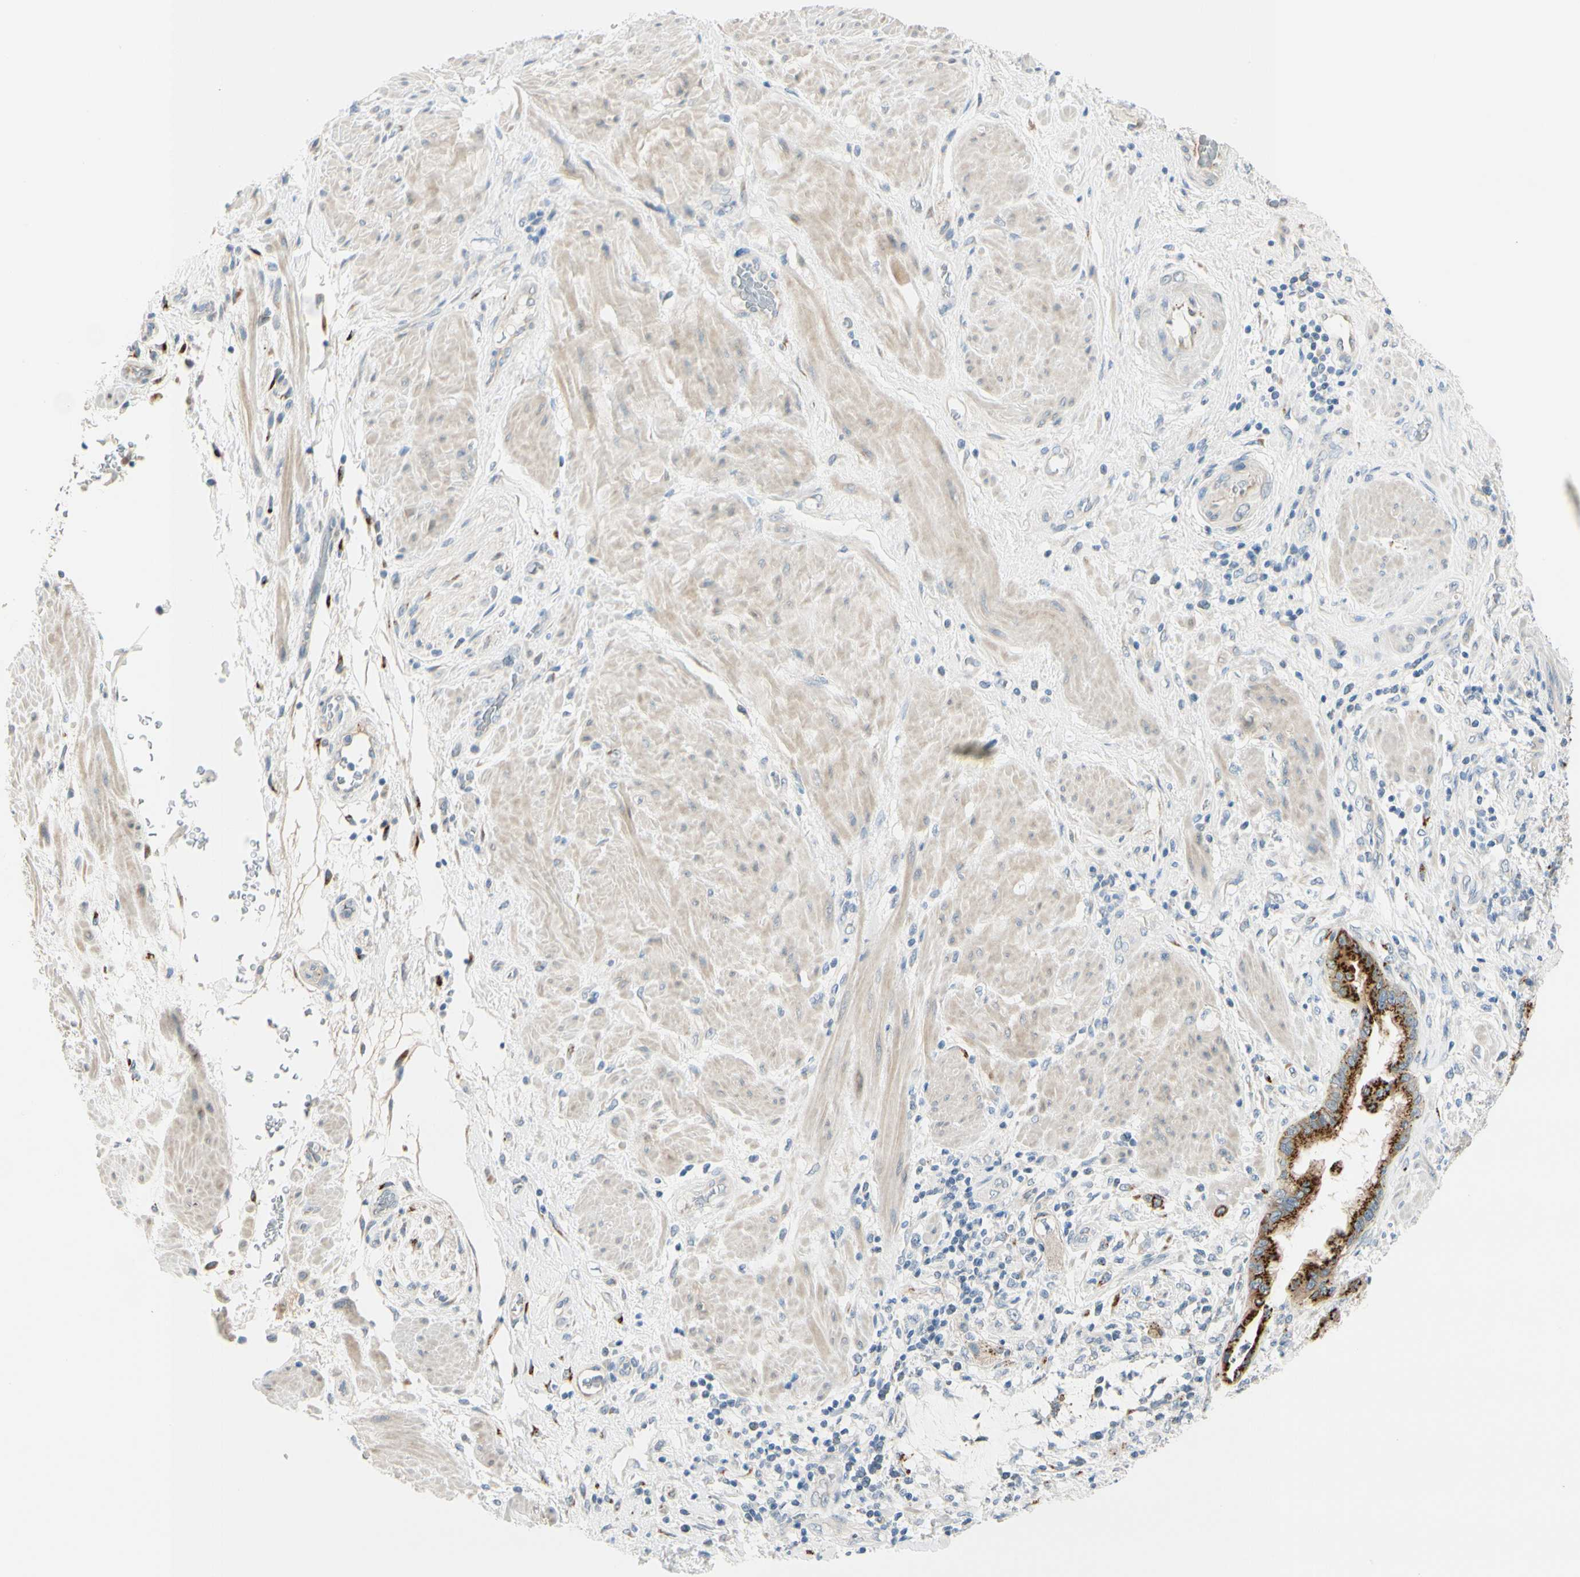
{"staining": {"intensity": "strong", "quantity": ">75%", "location": "cytoplasmic/membranous"}, "tissue": "pancreatic cancer", "cell_type": "Tumor cells", "image_type": "cancer", "snomed": [{"axis": "morphology", "description": "Adenocarcinoma, NOS"}, {"axis": "topography", "description": "Pancreas"}], "caption": "Immunohistochemistry (IHC) photomicrograph of neoplastic tissue: pancreatic adenocarcinoma stained using immunohistochemistry exhibits high levels of strong protein expression localized specifically in the cytoplasmic/membranous of tumor cells, appearing as a cytoplasmic/membranous brown color.", "gene": "GALNT5", "patient": {"sex": "female", "age": 64}}